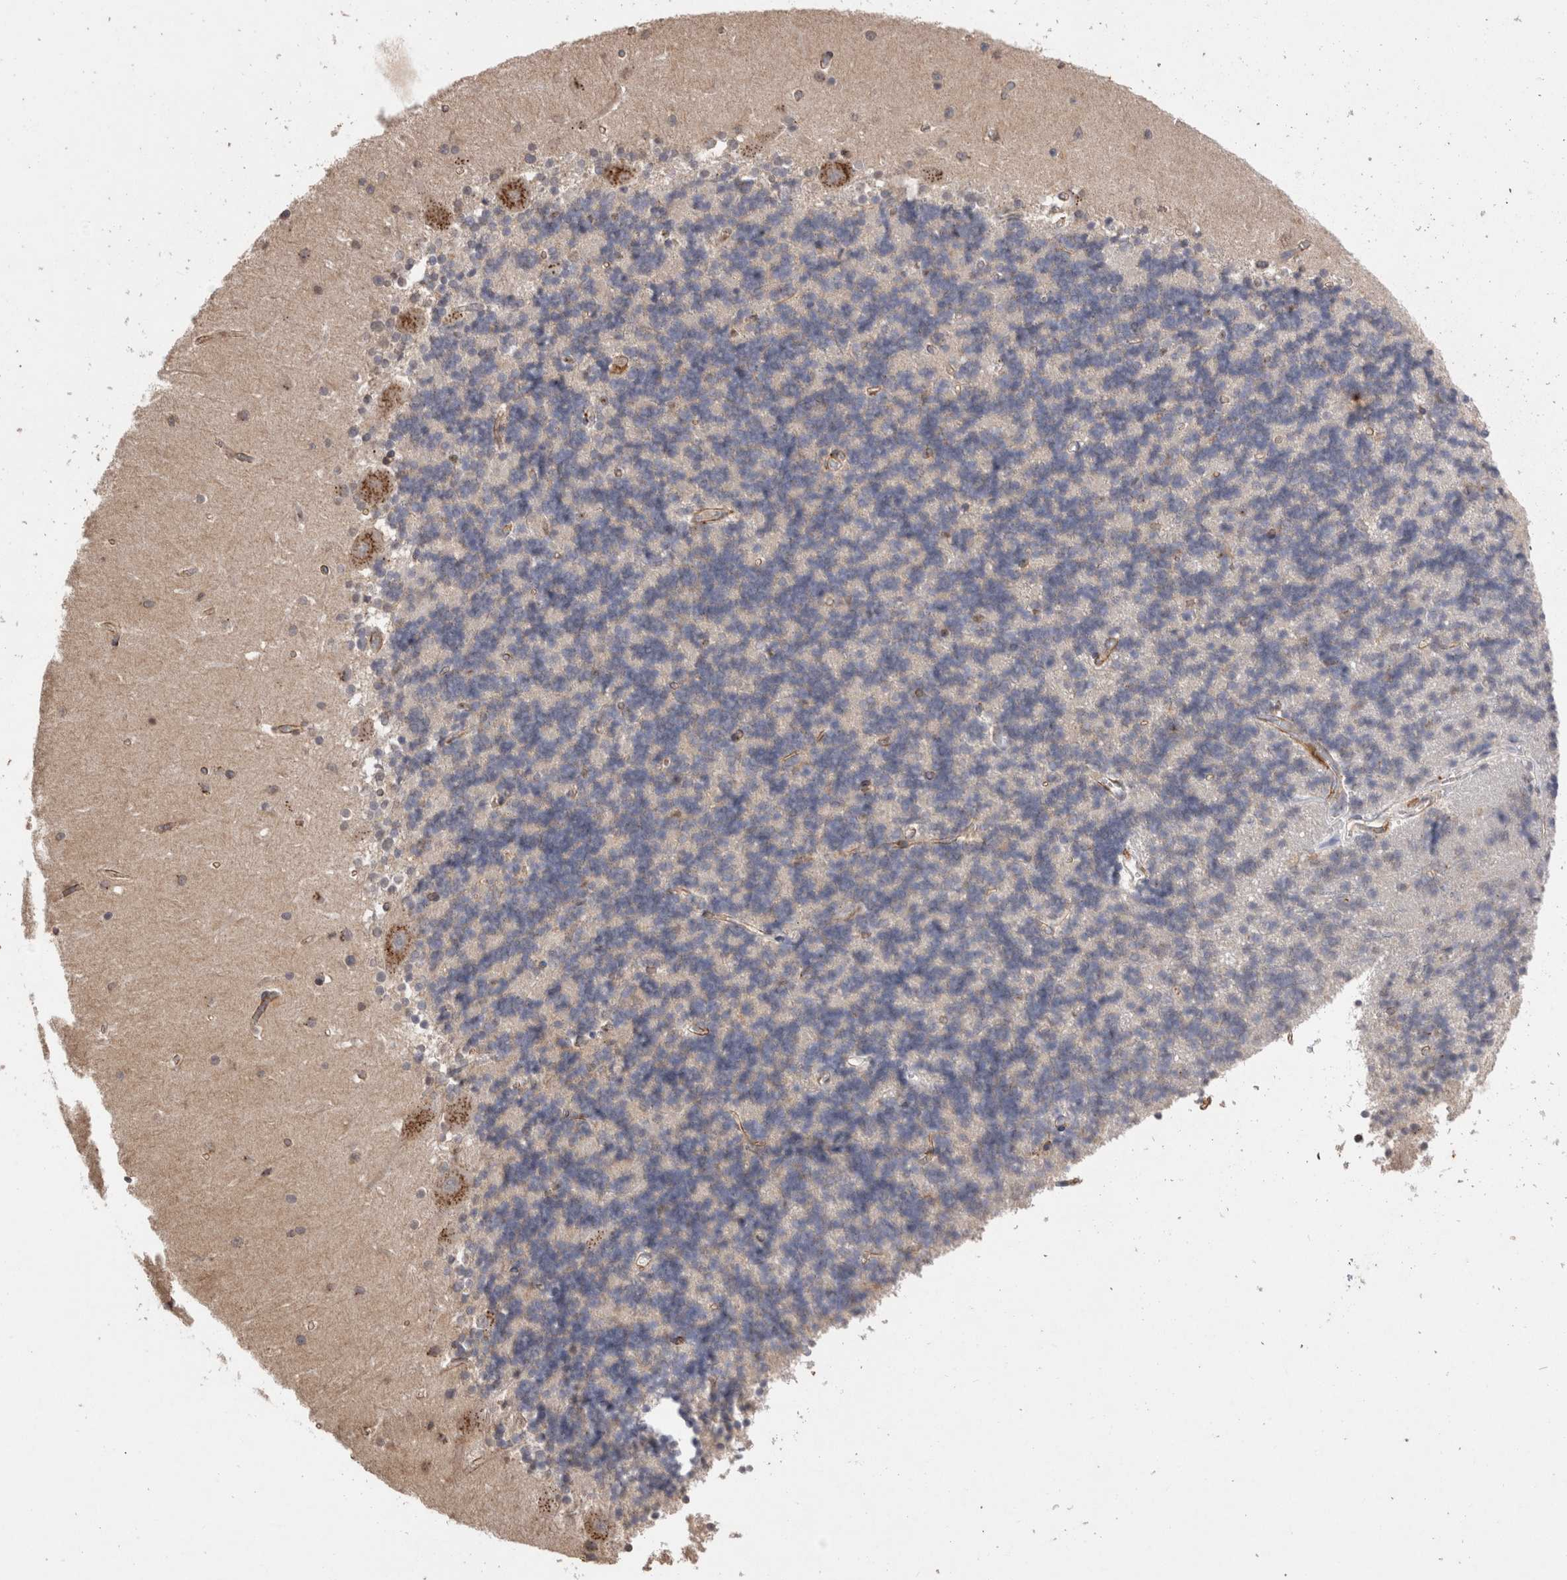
{"staining": {"intensity": "negative", "quantity": "none", "location": "none"}, "tissue": "cerebellum", "cell_type": "Cells in granular layer", "image_type": "normal", "snomed": [{"axis": "morphology", "description": "Normal tissue, NOS"}, {"axis": "topography", "description": "Cerebellum"}], "caption": "This is a image of immunohistochemistry staining of benign cerebellum, which shows no expression in cells in granular layer. The staining is performed using DAB brown chromogen with nuclei counter-stained in using hematoxylin.", "gene": "CDH6", "patient": {"sex": "male", "age": 37}}